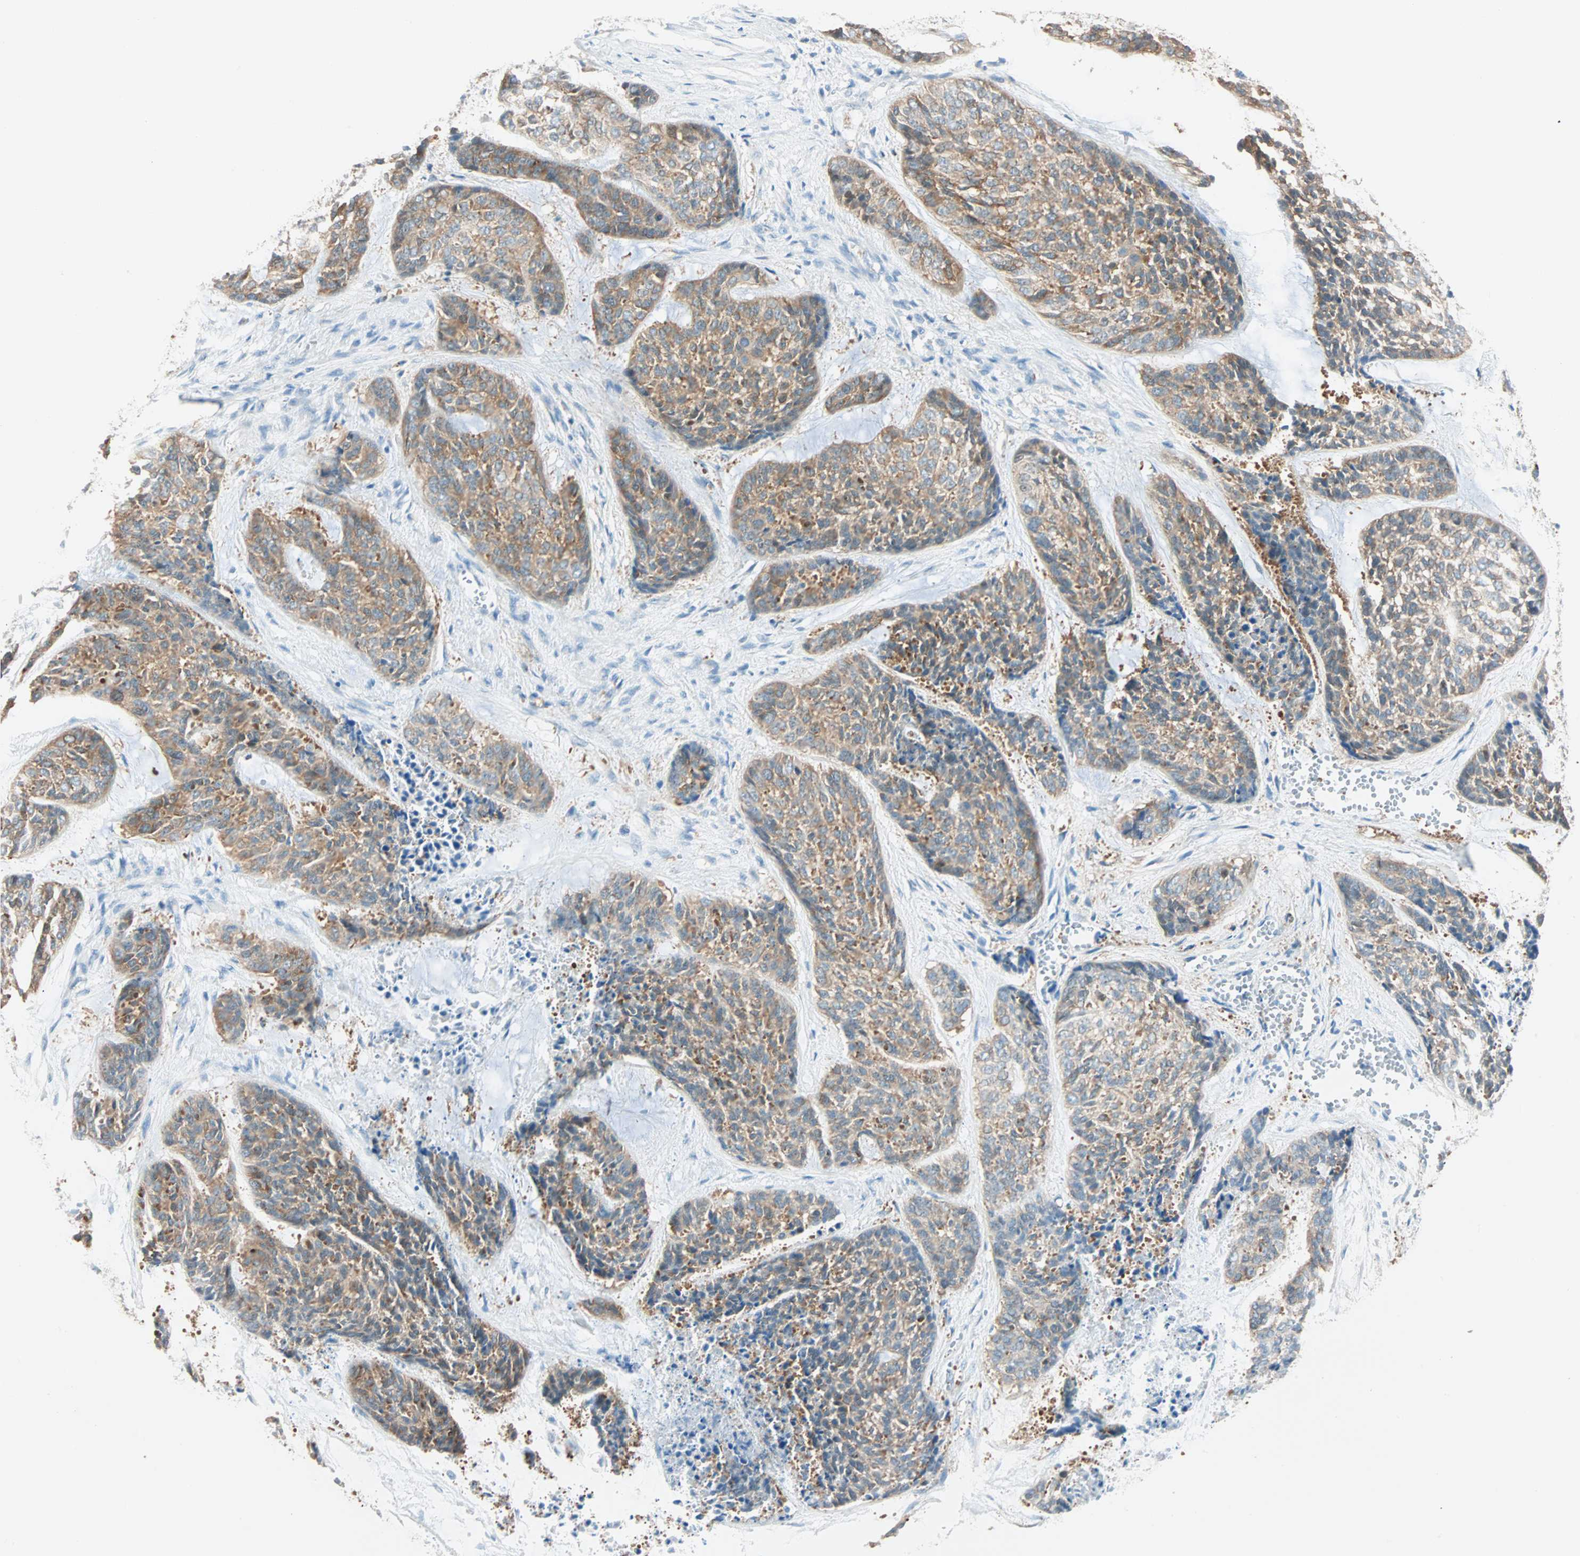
{"staining": {"intensity": "moderate", "quantity": ">75%", "location": "cytoplasmic/membranous"}, "tissue": "skin cancer", "cell_type": "Tumor cells", "image_type": "cancer", "snomed": [{"axis": "morphology", "description": "Basal cell carcinoma"}, {"axis": "topography", "description": "Skin"}], "caption": "High-magnification brightfield microscopy of skin cancer stained with DAB (brown) and counterstained with hematoxylin (blue). tumor cells exhibit moderate cytoplasmic/membranous expression is seen in approximately>75% of cells.", "gene": "ATF6", "patient": {"sex": "female", "age": 64}}